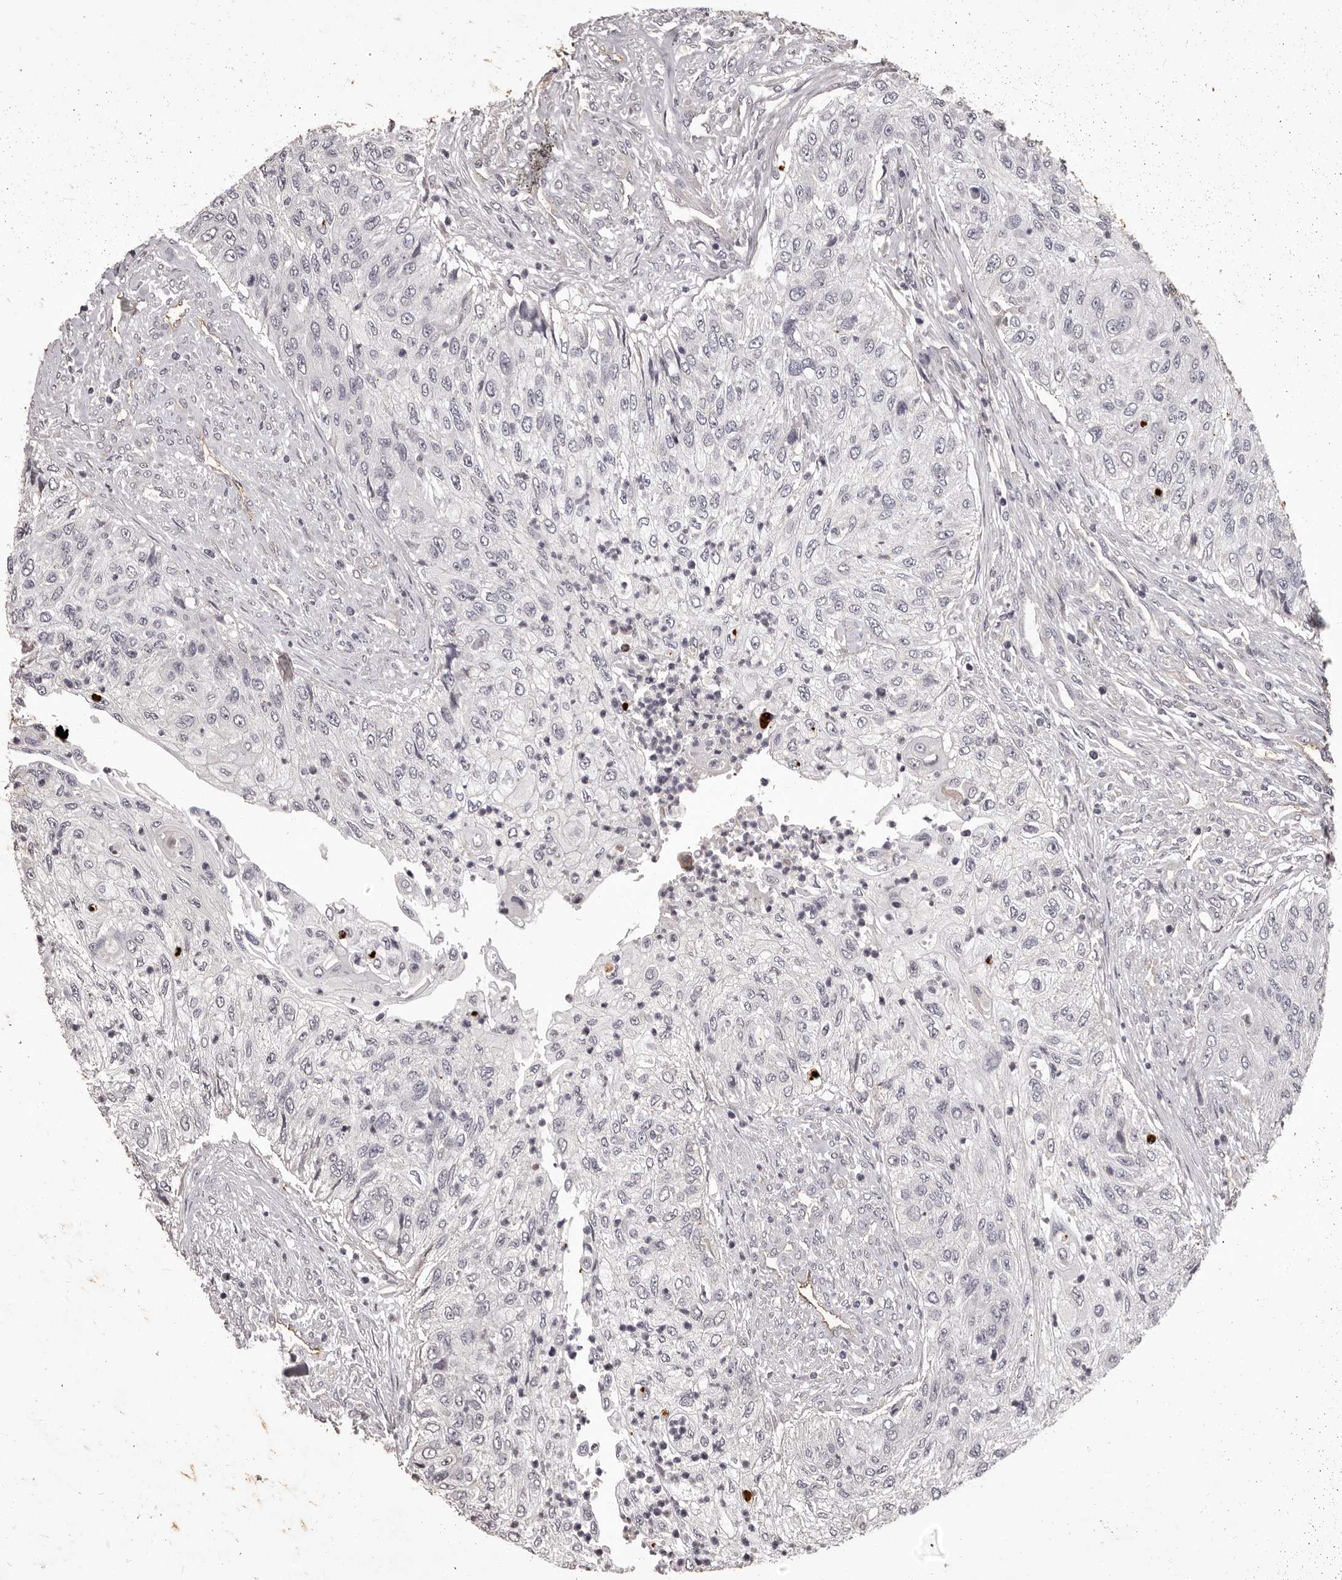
{"staining": {"intensity": "negative", "quantity": "none", "location": "none"}, "tissue": "urothelial cancer", "cell_type": "Tumor cells", "image_type": "cancer", "snomed": [{"axis": "morphology", "description": "Urothelial carcinoma, High grade"}, {"axis": "topography", "description": "Urinary bladder"}], "caption": "Immunohistochemistry (IHC) of human urothelial cancer demonstrates no expression in tumor cells.", "gene": "GPR78", "patient": {"sex": "female", "age": 60}}